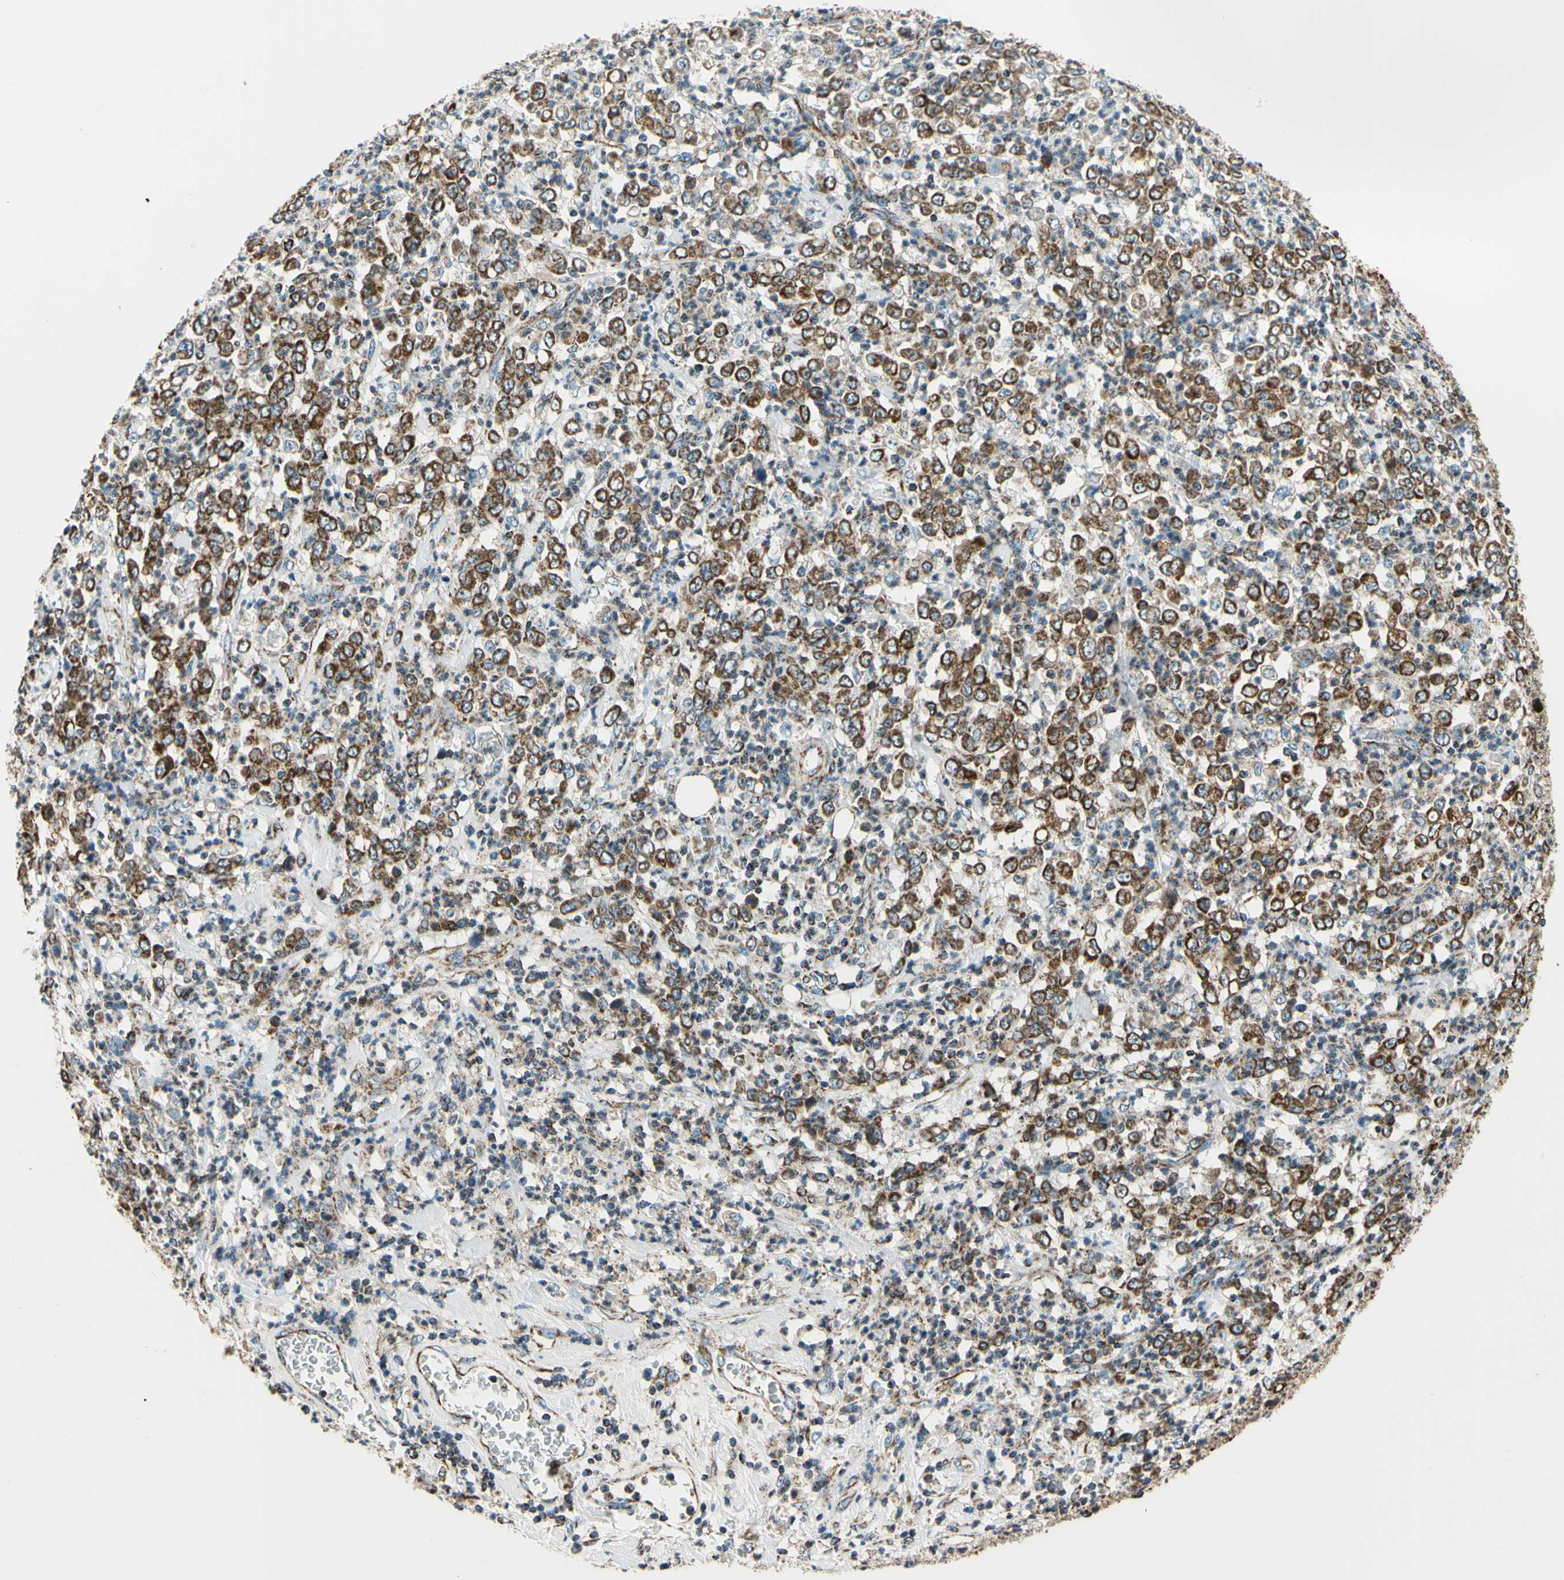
{"staining": {"intensity": "strong", "quantity": ">75%", "location": "cytoplasmic/membranous"}, "tissue": "stomach cancer", "cell_type": "Tumor cells", "image_type": "cancer", "snomed": [{"axis": "morphology", "description": "Adenocarcinoma, NOS"}, {"axis": "topography", "description": "Stomach, lower"}], "caption": "Stomach adenocarcinoma tissue displays strong cytoplasmic/membranous expression in about >75% of tumor cells", "gene": "MAVS", "patient": {"sex": "female", "age": 71}}